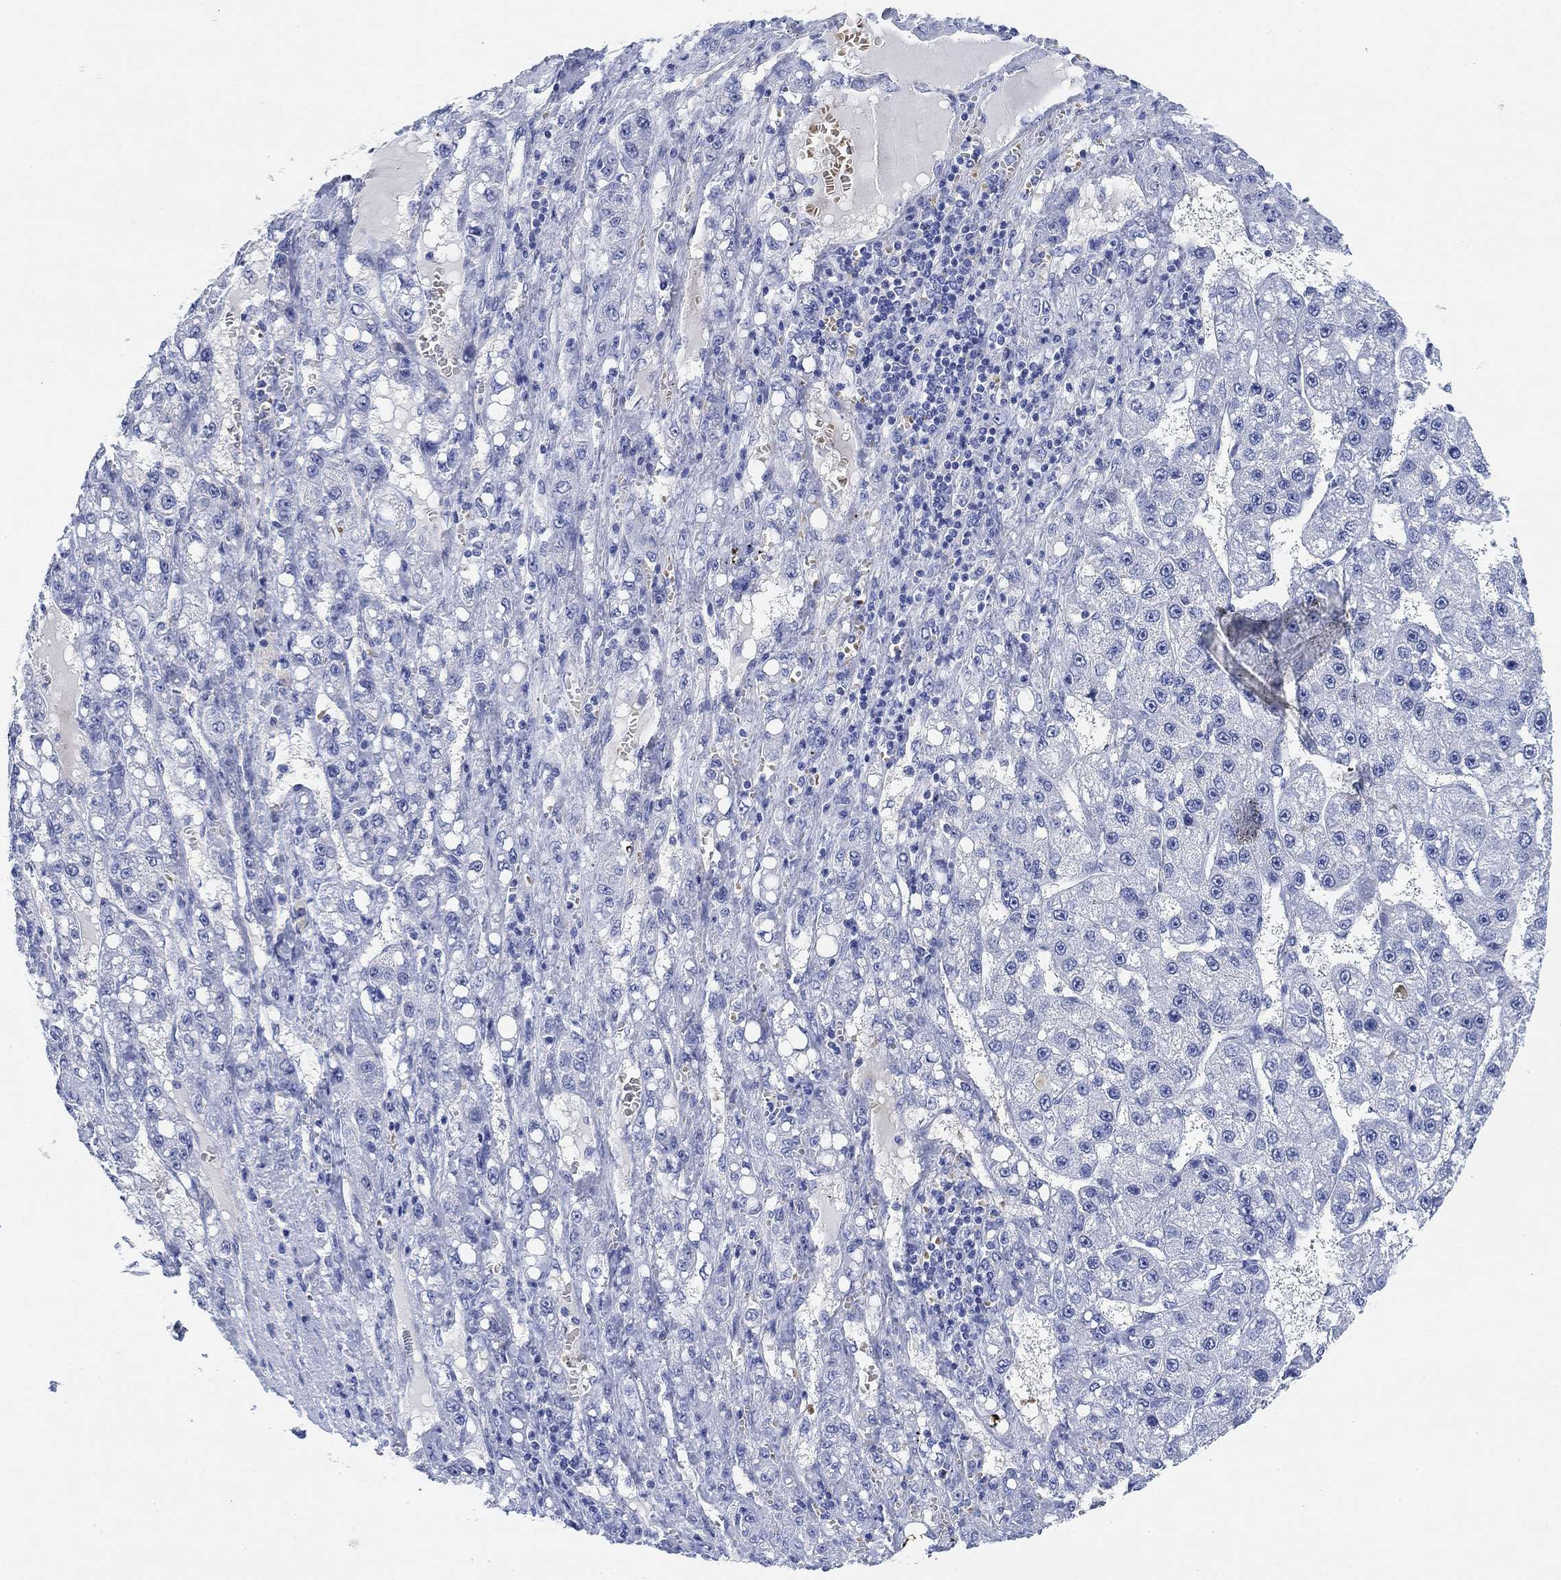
{"staining": {"intensity": "negative", "quantity": "none", "location": "none"}, "tissue": "liver cancer", "cell_type": "Tumor cells", "image_type": "cancer", "snomed": [{"axis": "morphology", "description": "Carcinoma, Hepatocellular, NOS"}, {"axis": "topography", "description": "Liver"}], "caption": "This is an immunohistochemistry (IHC) photomicrograph of human liver hepatocellular carcinoma. There is no staining in tumor cells.", "gene": "PAX6", "patient": {"sex": "female", "age": 65}}